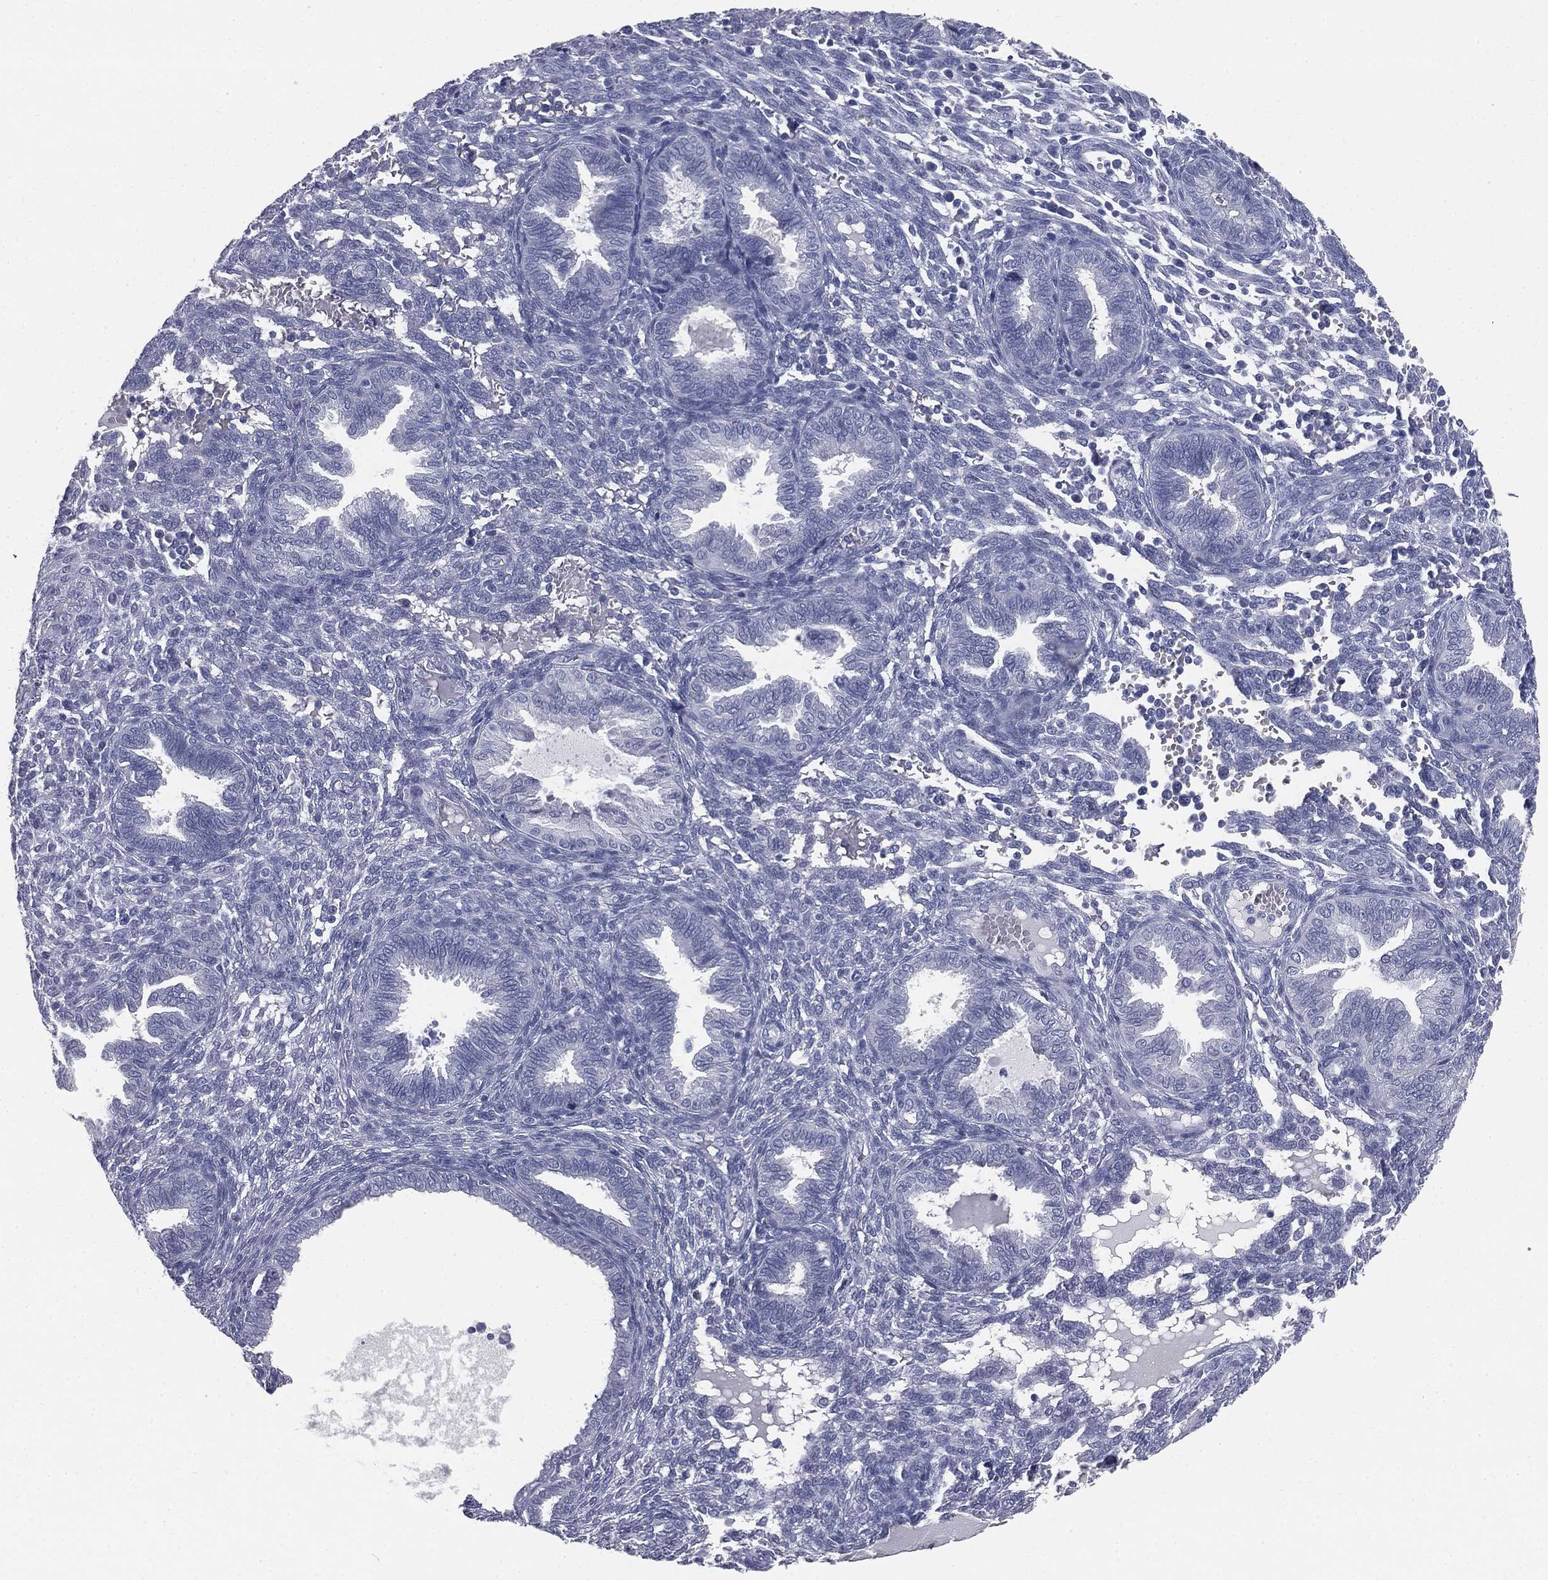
{"staining": {"intensity": "negative", "quantity": "none", "location": "none"}, "tissue": "endometrium", "cell_type": "Cells in endometrial stroma", "image_type": "normal", "snomed": [{"axis": "morphology", "description": "Normal tissue, NOS"}, {"axis": "topography", "description": "Endometrium"}], "caption": "The histopathology image shows no significant positivity in cells in endometrial stroma of endometrium. Nuclei are stained in blue.", "gene": "MUC5AC", "patient": {"sex": "female", "age": 42}}